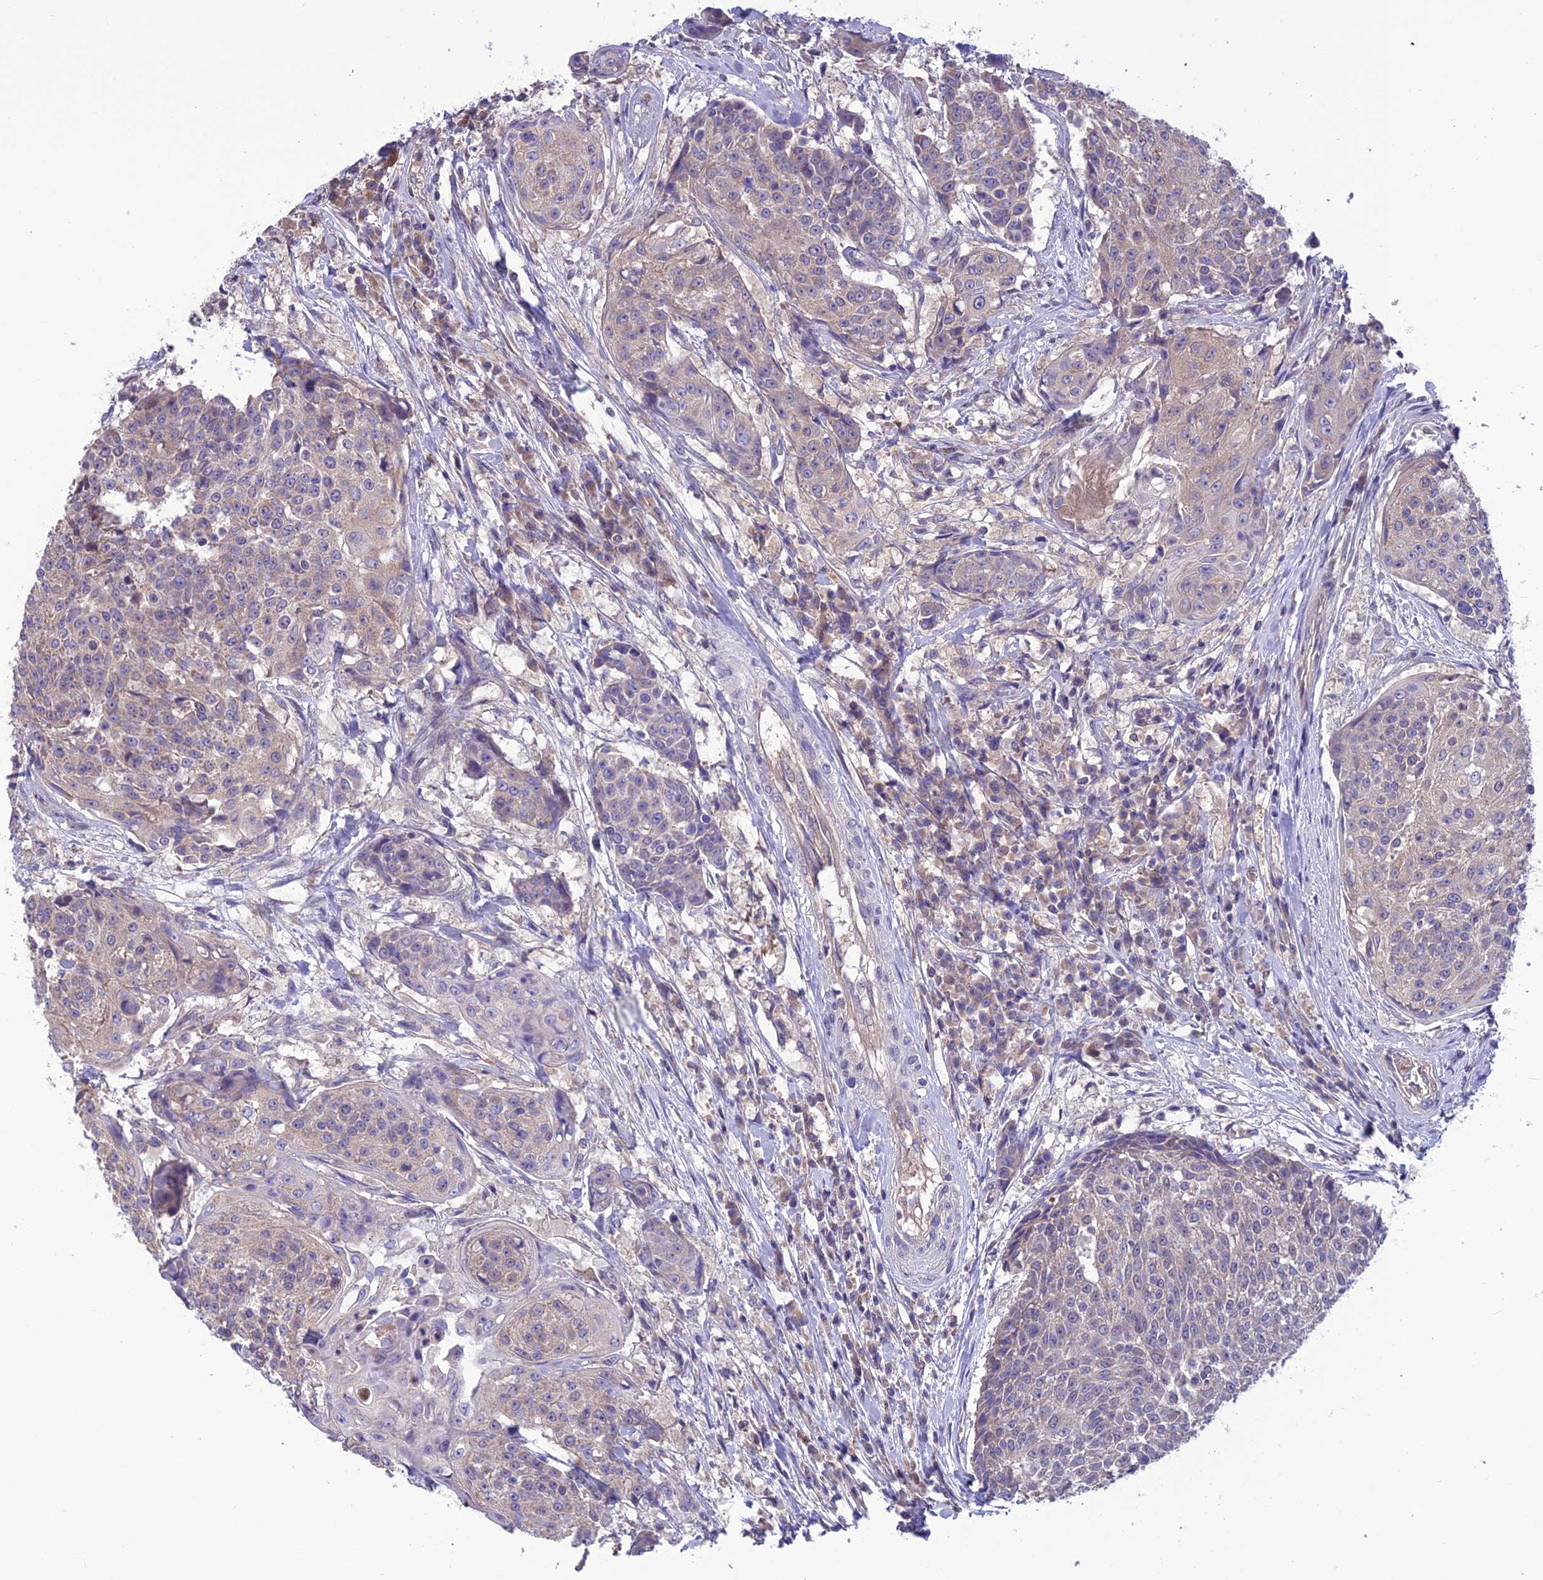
{"staining": {"intensity": "negative", "quantity": "none", "location": "none"}, "tissue": "urothelial cancer", "cell_type": "Tumor cells", "image_type": "cancer", "snomed": [{"axis": "morphology", "description": "Urothelial carcinoma, High grade"}, {"axis": "topography", "description": "Urinary bladder"}], "caption": "Tumor cells are negative for protein expression in human urothelial cancer.", "gene": "PSMF1", "patient": {"sex": "female", "age": 63}}